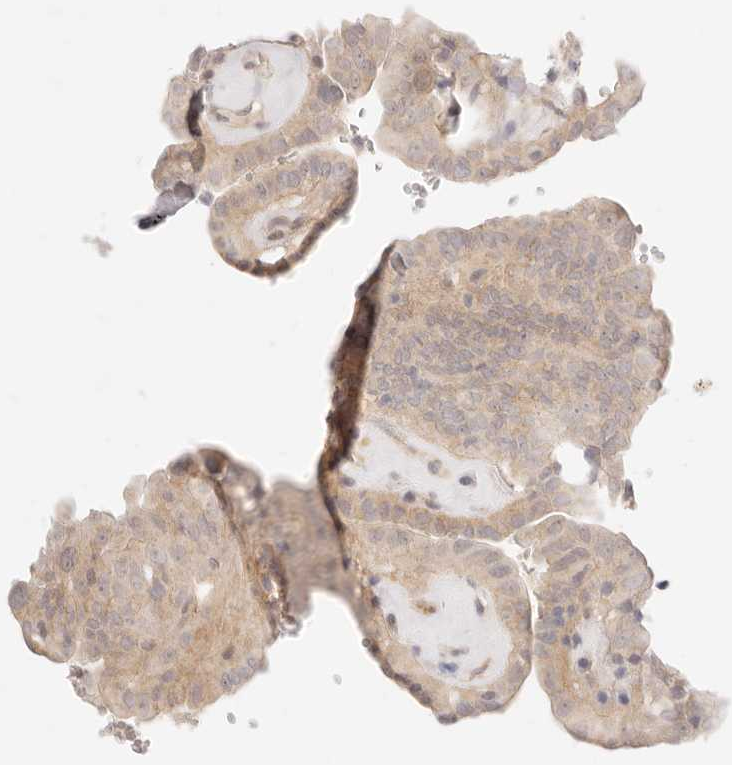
{"staining": {"intensity": "weak", "quantity": "25%-75%", "location": "cytoplasmic/membranous"}, "tissue": "thyroid cancer", "cell_type": "Tumor cells", "image_type": "cancer", "snomed": [{"axis": "morphology", "description": "Papillary adenocarcinoma, NOS"}, {"axis": "topography", "description": "Thyroid gland"}], "caption": "Human thyroid cancer (papillary adenocarcinoma) stained for a protein (brown) exhibits weak cytoplasmic/membranous positive positivity in approximately 25%-75% of tumor cells.", "gene": "UBXN10", "patient": {"sex": "male", "age": 77}}